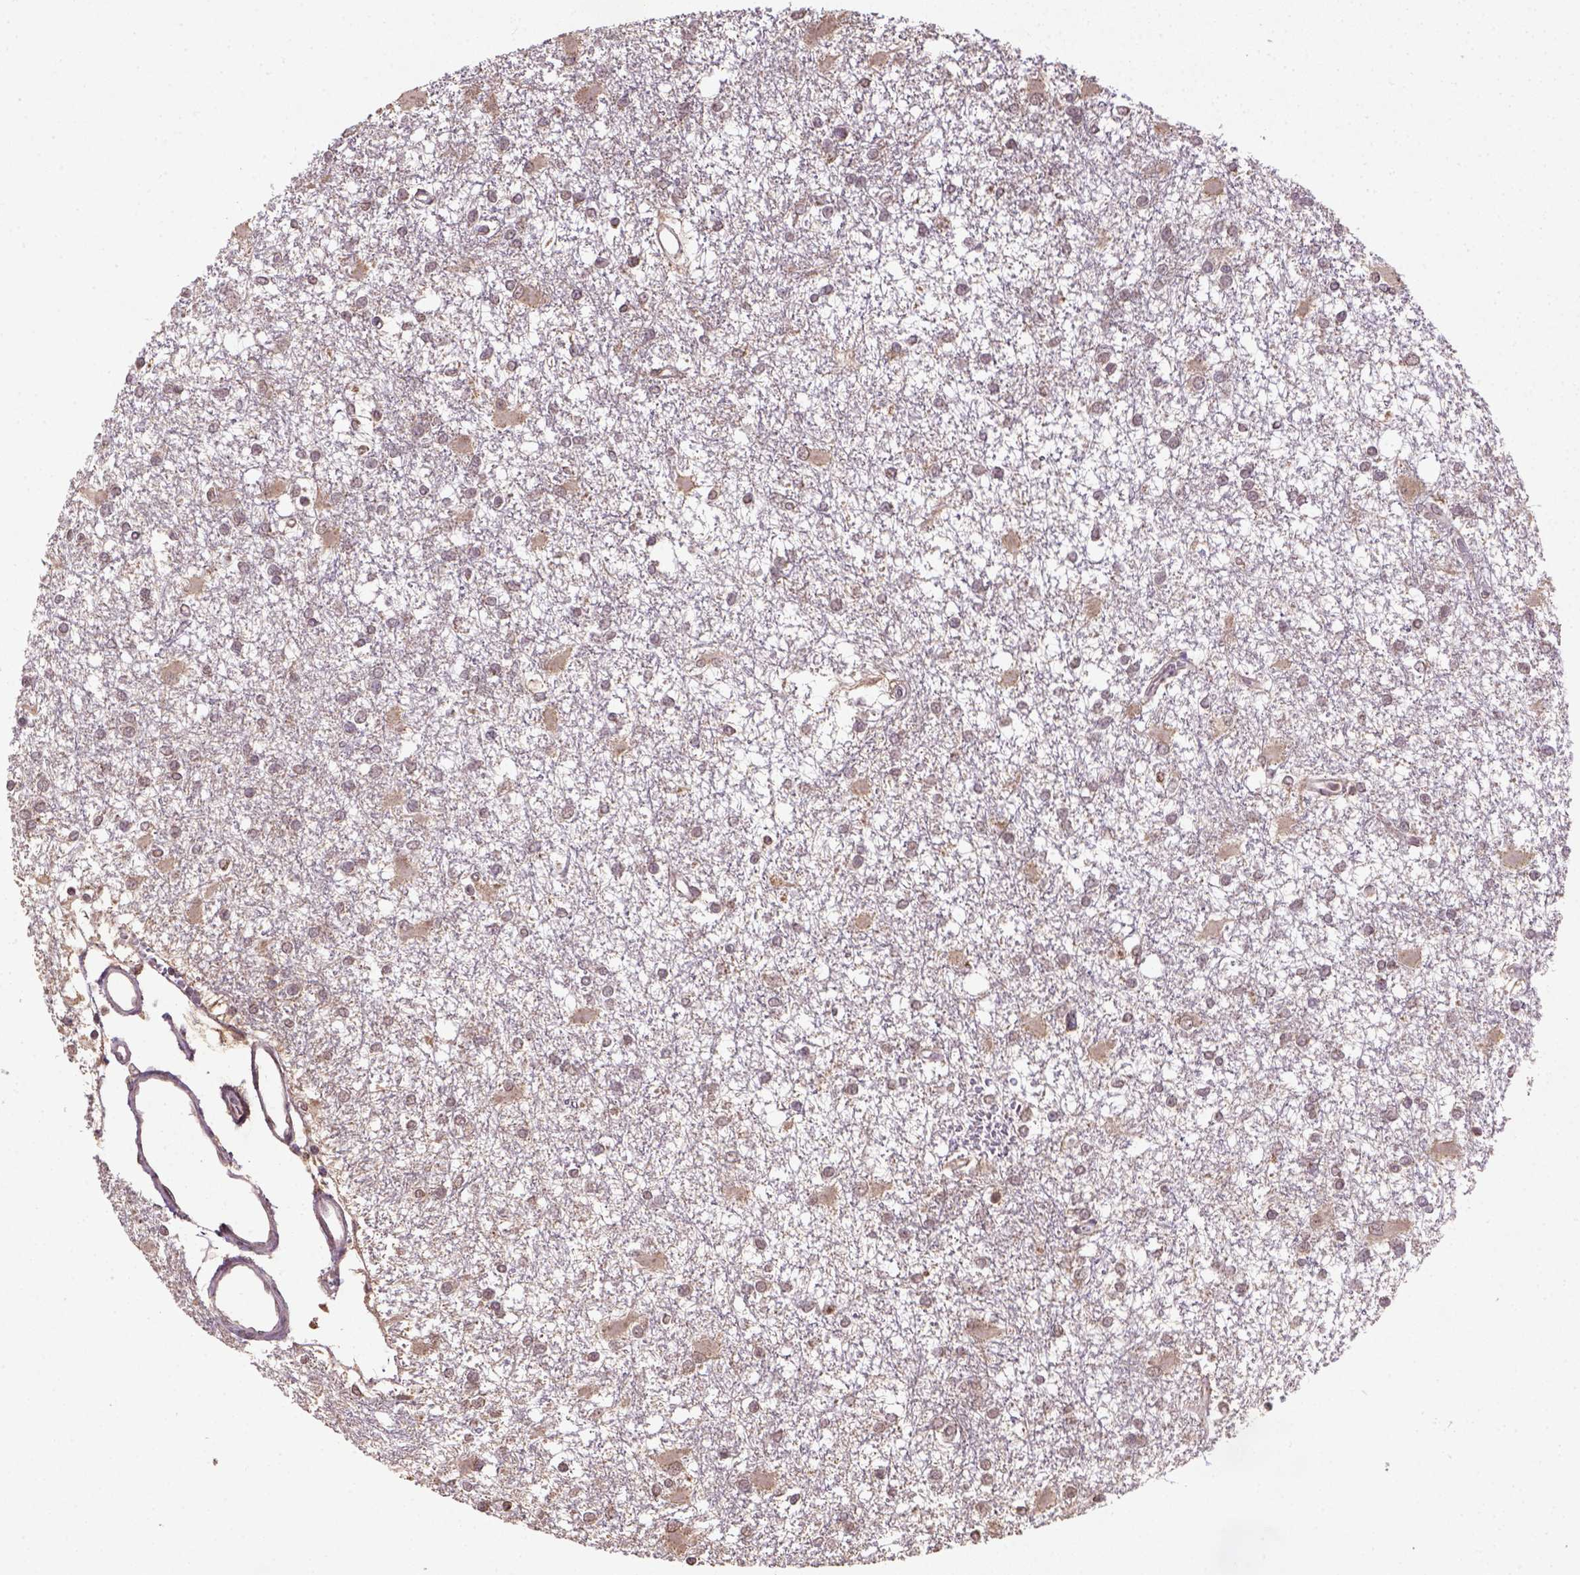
{"staining": {"intensity": "weak", "quantity": "<25%", "location": "cytoplasmic/membranous"}, "tissue": "glioma", "cell_type": "Tumor cells", "image_type": "cancer", "snomed": [{"axis": "morphology", "description": "Glioma, malignant, High grade"}, {"axis": "topography", "description": "Cerebral cortex"}], "caption": "High-grade glioma (malignant) was stained to show a protein in brown. There is no significant expression in tumor cells.", "gene": "NUDT10", "patient": {"sex": "male", "age": 79}}